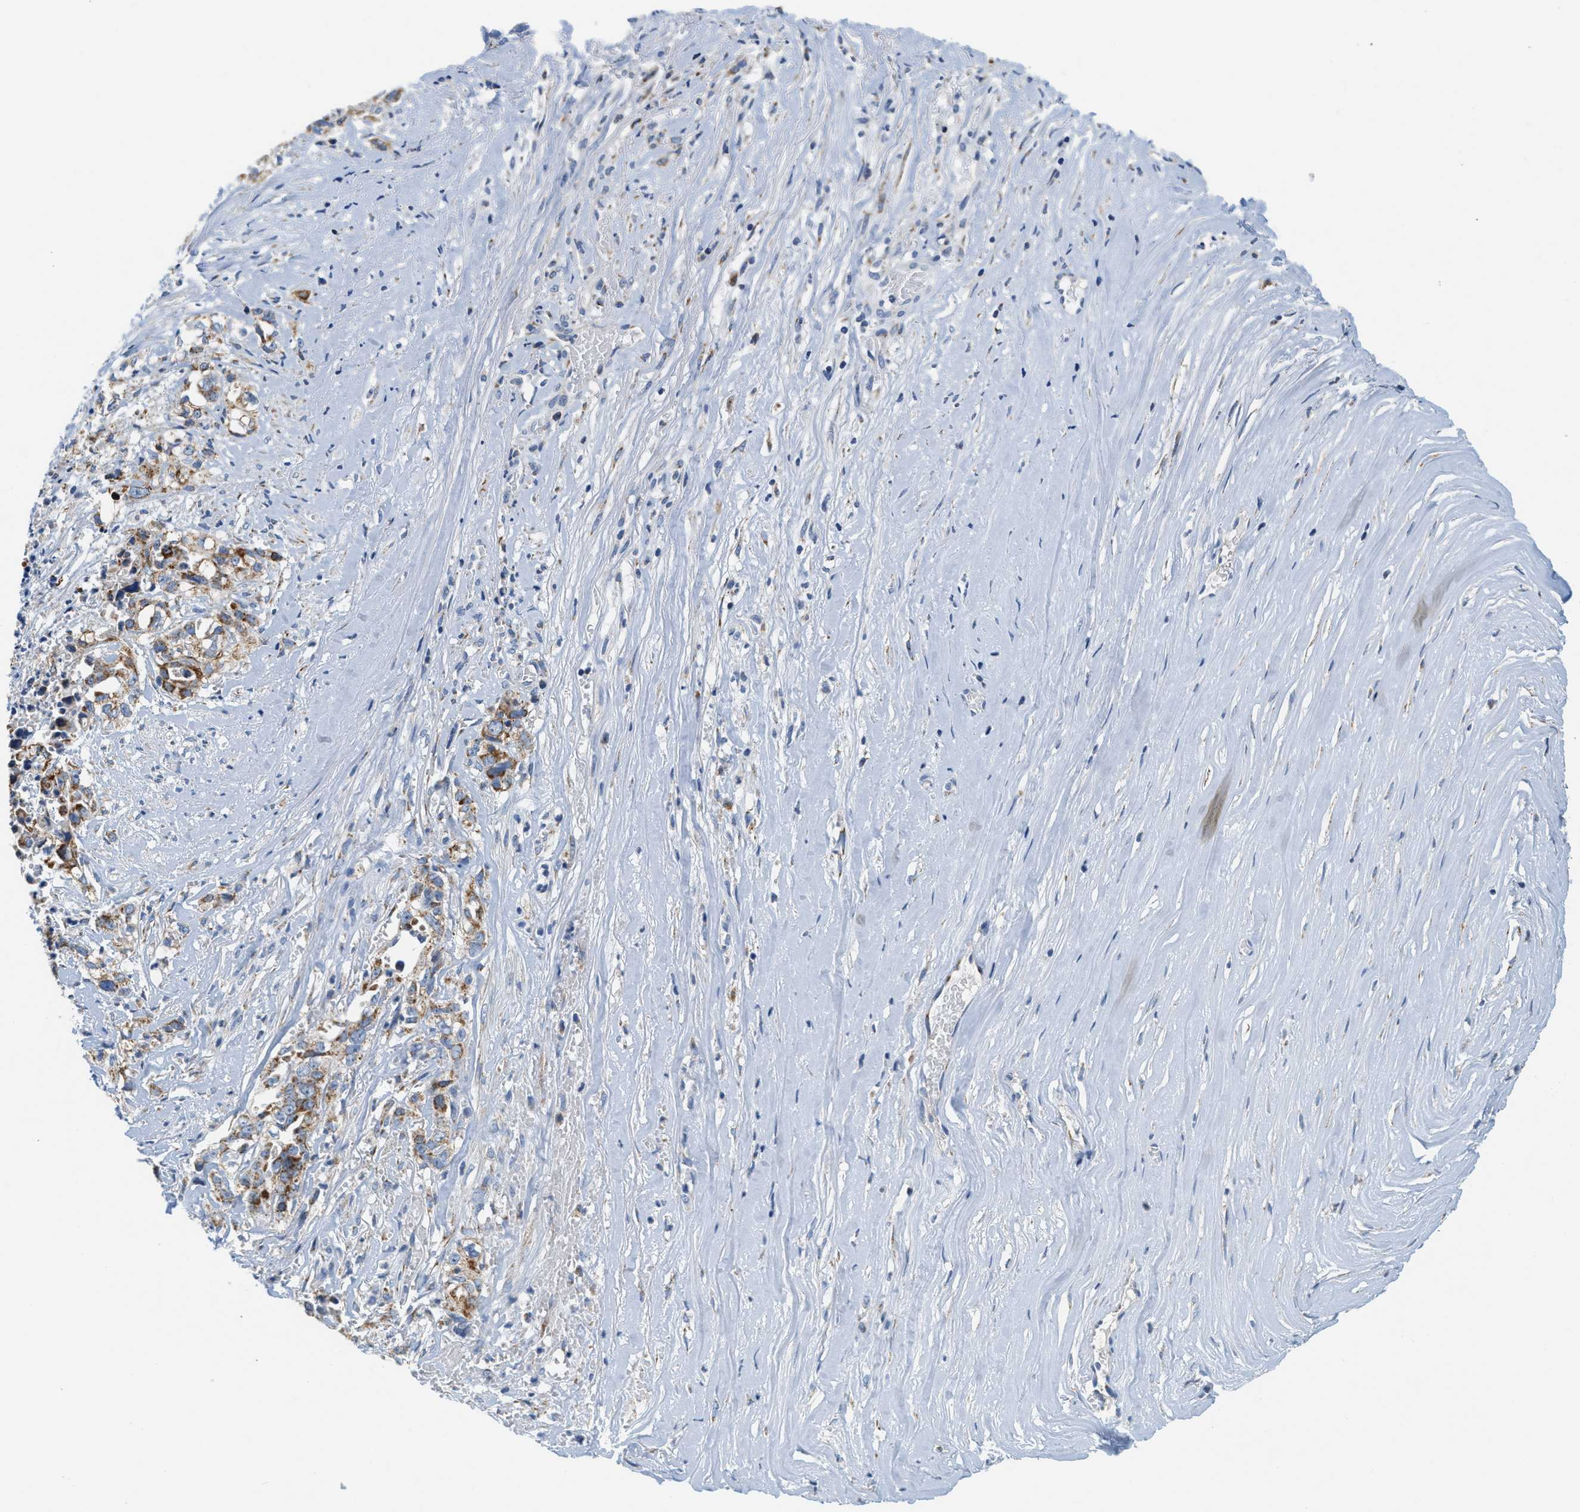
{"staining": {"intensity": "moderate", "quantity": "25%-75%", "location": "cytoplasmic/membranous"}, "tissue": "liver cancer", "cell_type": "Tumor cells", "image_type": "cancer", "snomed": [{"axis": "morphology", "description": "Cholangiocarcinoma"}, {"axis": "topography", "description": "Liver"}], "caption": "IHC of human liver cancer displays medium levels of moderate cytoplasmic/membranous positivity in approximately 25%-75% of tumor cells. Immunohistochemistry stains the protein in brown and the nuclei are stained blue.", "gene": "KCNJ5", "patient": {"sex": "female", "age": 70}}